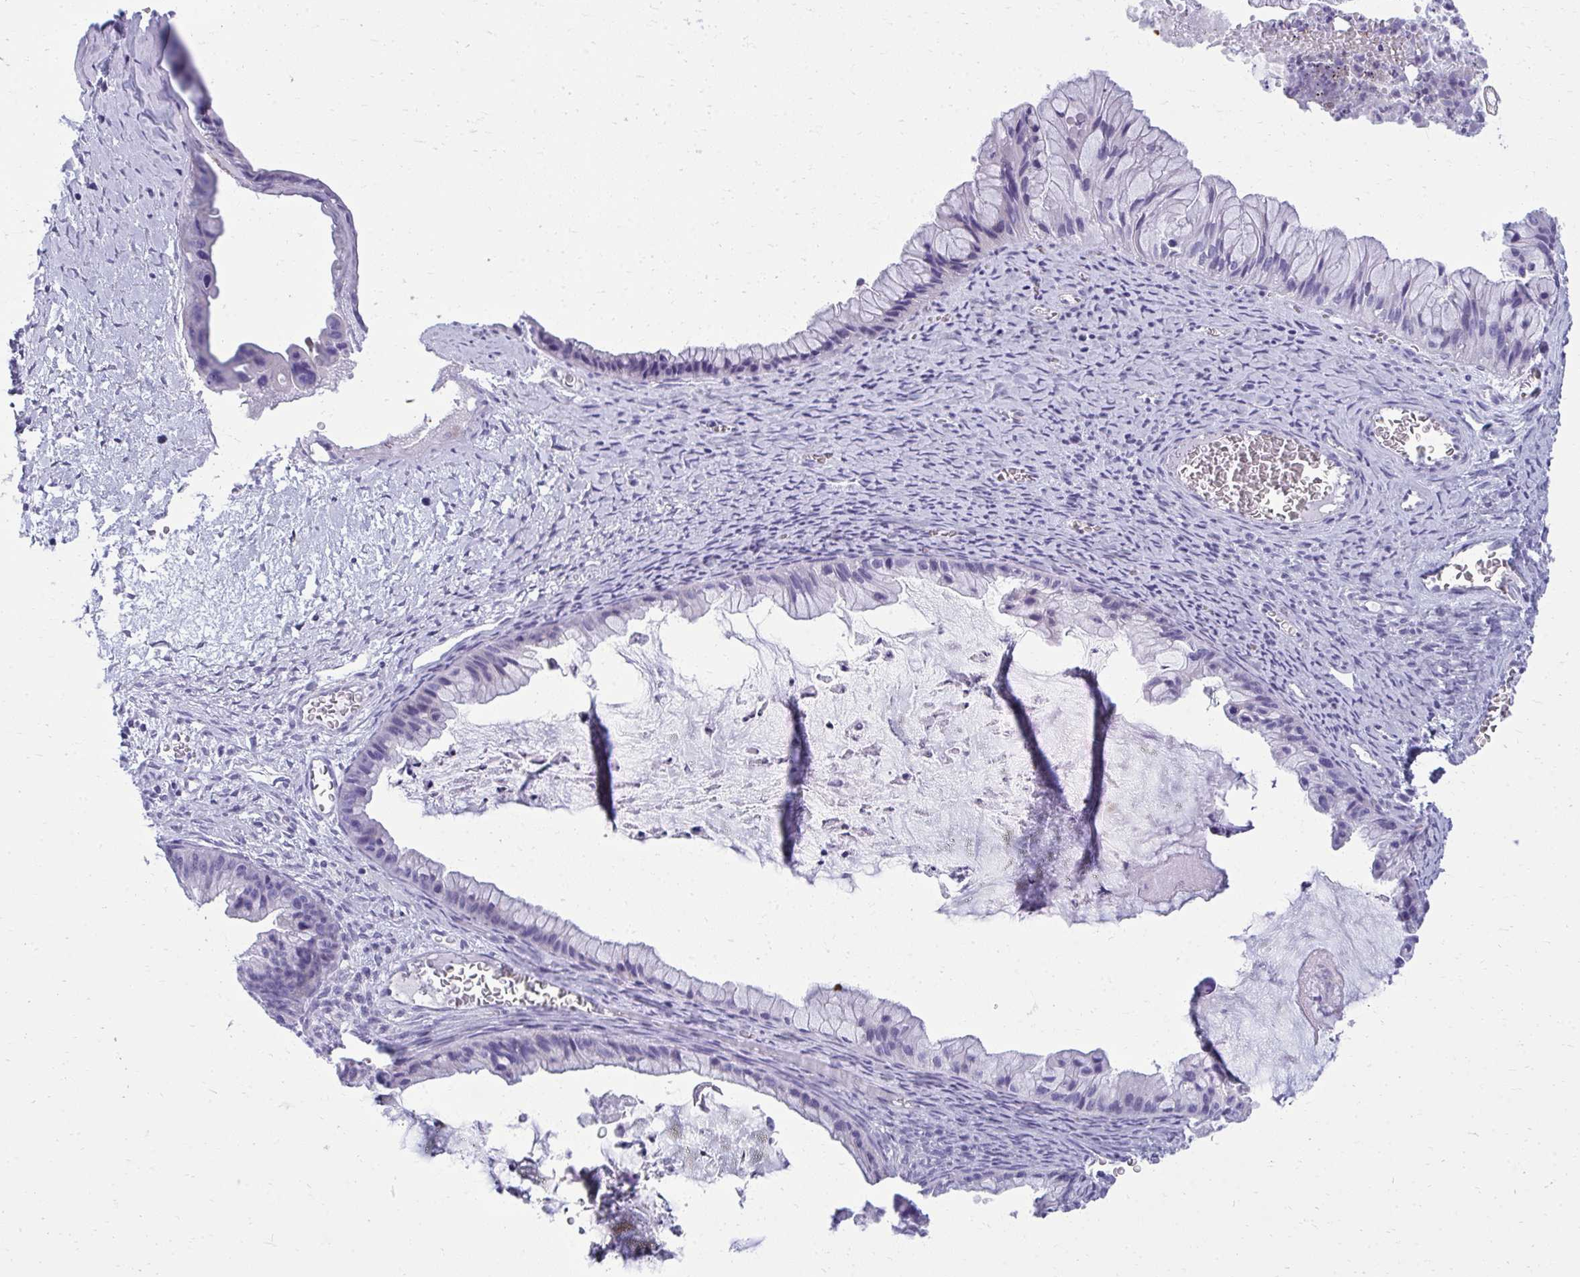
{"staining": {"intensity": "negative", "quantity": "none", "location": "none"}, "tissue": "ovarian cancer", "cell_type": "Tumor cells", "image_type": "cancer", "snomed": [{"axis": "morphology", "description": "Cystadenocarcinoma, mucinous, NOS"}, {"axis": "topography", "description": "Ovary"}], "caption": "Human mucinous cystadenocarcinoma (ovarian) stained for a protein using immunohistochemistry demonstrates no staining in tumor cells.", "gene": "AIG1", "patient": {"sex": "female", "age": 72}}